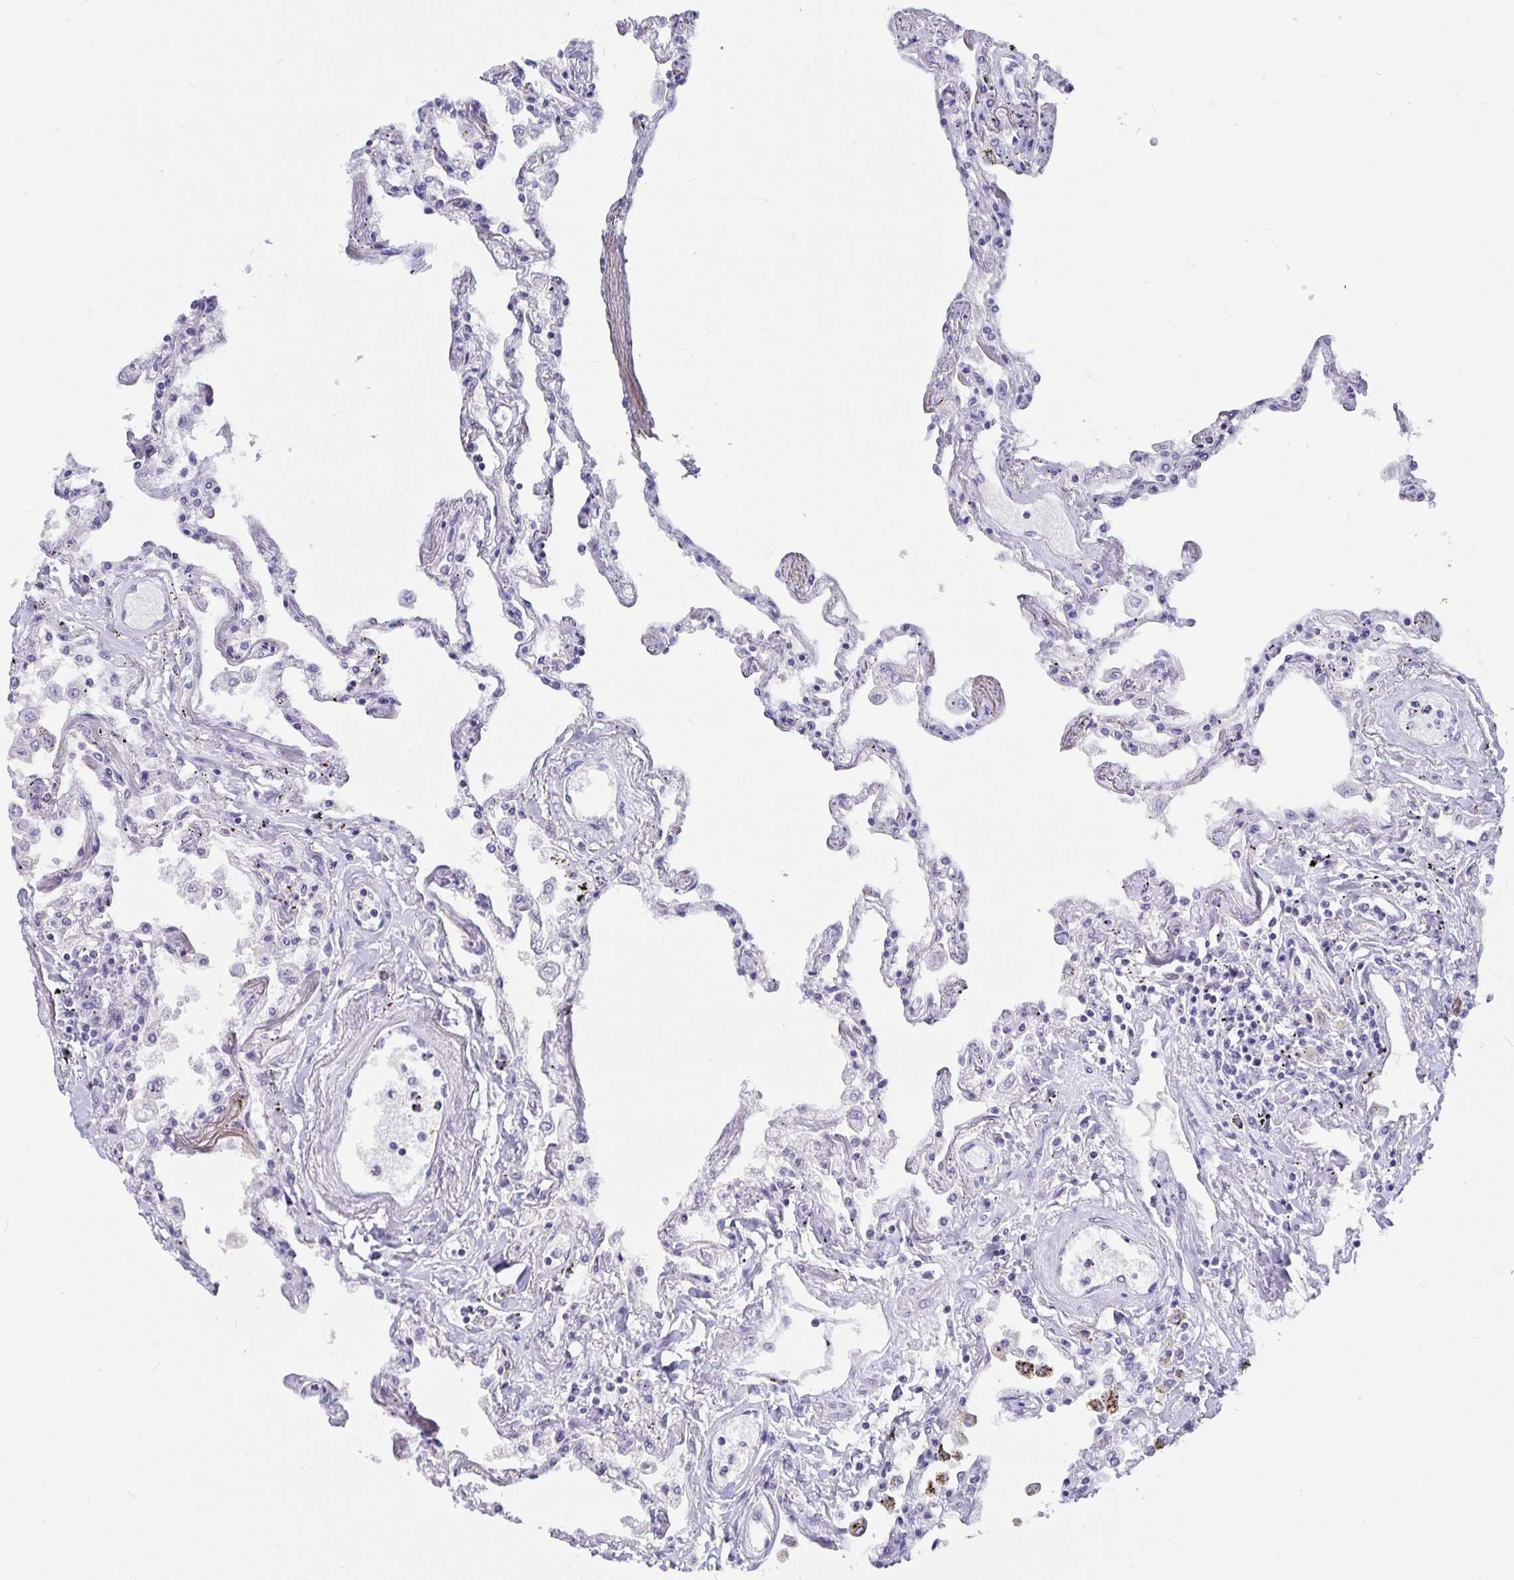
{"staining": {"intensity": "negative", "quantity": "none", "location": "none"}, "tissue": "lung", "cell_type": "Alveolar cells", "image_type": "normal", "snomed": [{"axis": "morphology", "description": "Normal tissue, NOS"}, {"axis": "morphology", "description": "Adenocarcinoma, NOS"}, {"axis": "topography", "description": "Cartilage tissue"}, {"axis": "topography", "description": "Lung"}], "caption": "The immunohistochemistry image has no significant staining in alveolar cells of lung.", "gene": "OLIG2", "patient": {"sex": "female", "age": 67}}